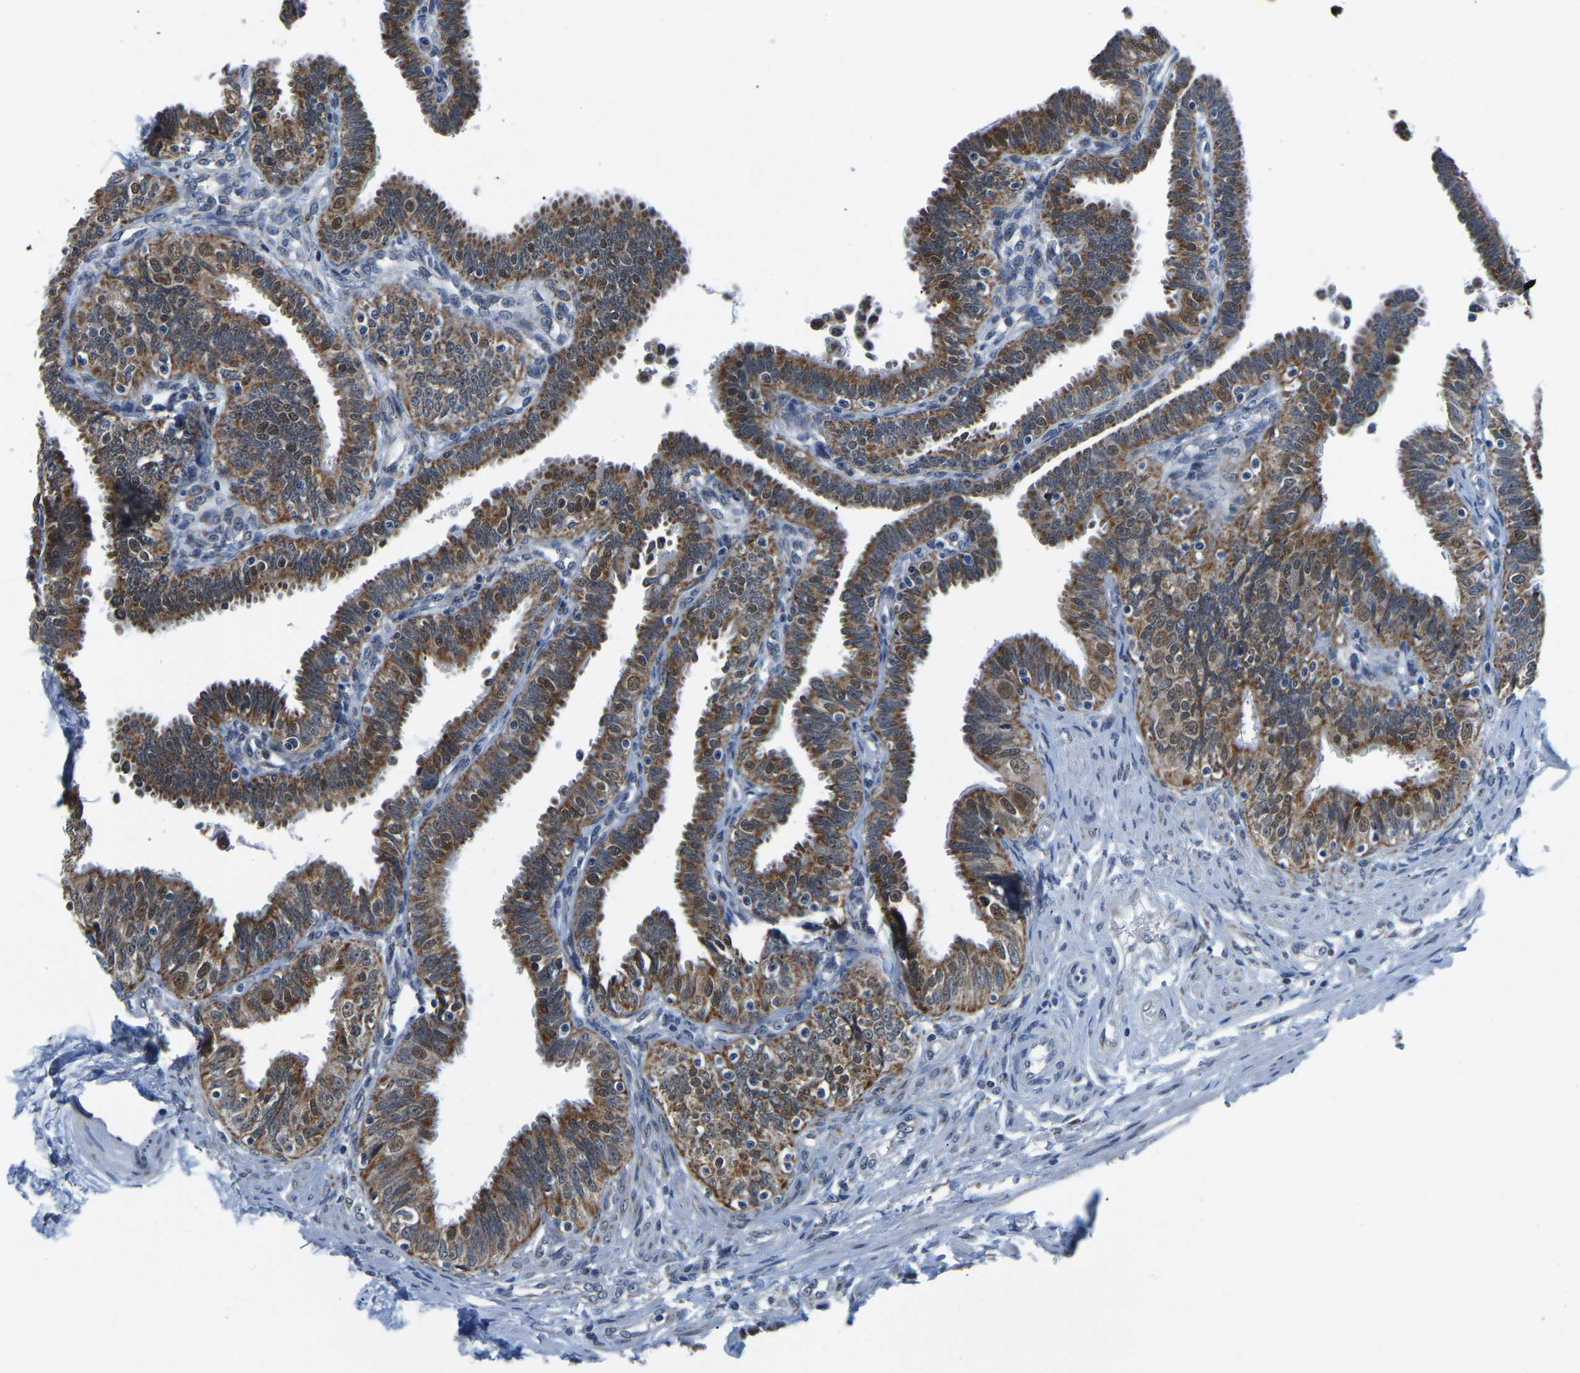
{"staining": {"intensity": "strong", "quantity": ">75%", "location": "cytoplasmic/membranous,nuclear"}, "tissue": "fallopian tube", "cell_type": "Glandular cells", "image_type": "normal", "snomed": [{"axis": "morphology", "description": "Normal tissue, NOS"}, {"axis": "topography", "description": "Fallopian tube"}, {"axis": "topography", "description": "Placenta"}], "caption": "Immunohistochemical staining of normal fallopian tube exhibits high levels of strong cytoplasmic/membranous,nuclear expression in approximately >75% of glandular cells. The protein is stained brown, and the nuclei are stained in blue (DAB (3,3'-diaminobenzidine) IHC with brightfield microscopy, high magnification).", "gene": "BNIP3L", "patient": {"sex": "female", "age": 34}}